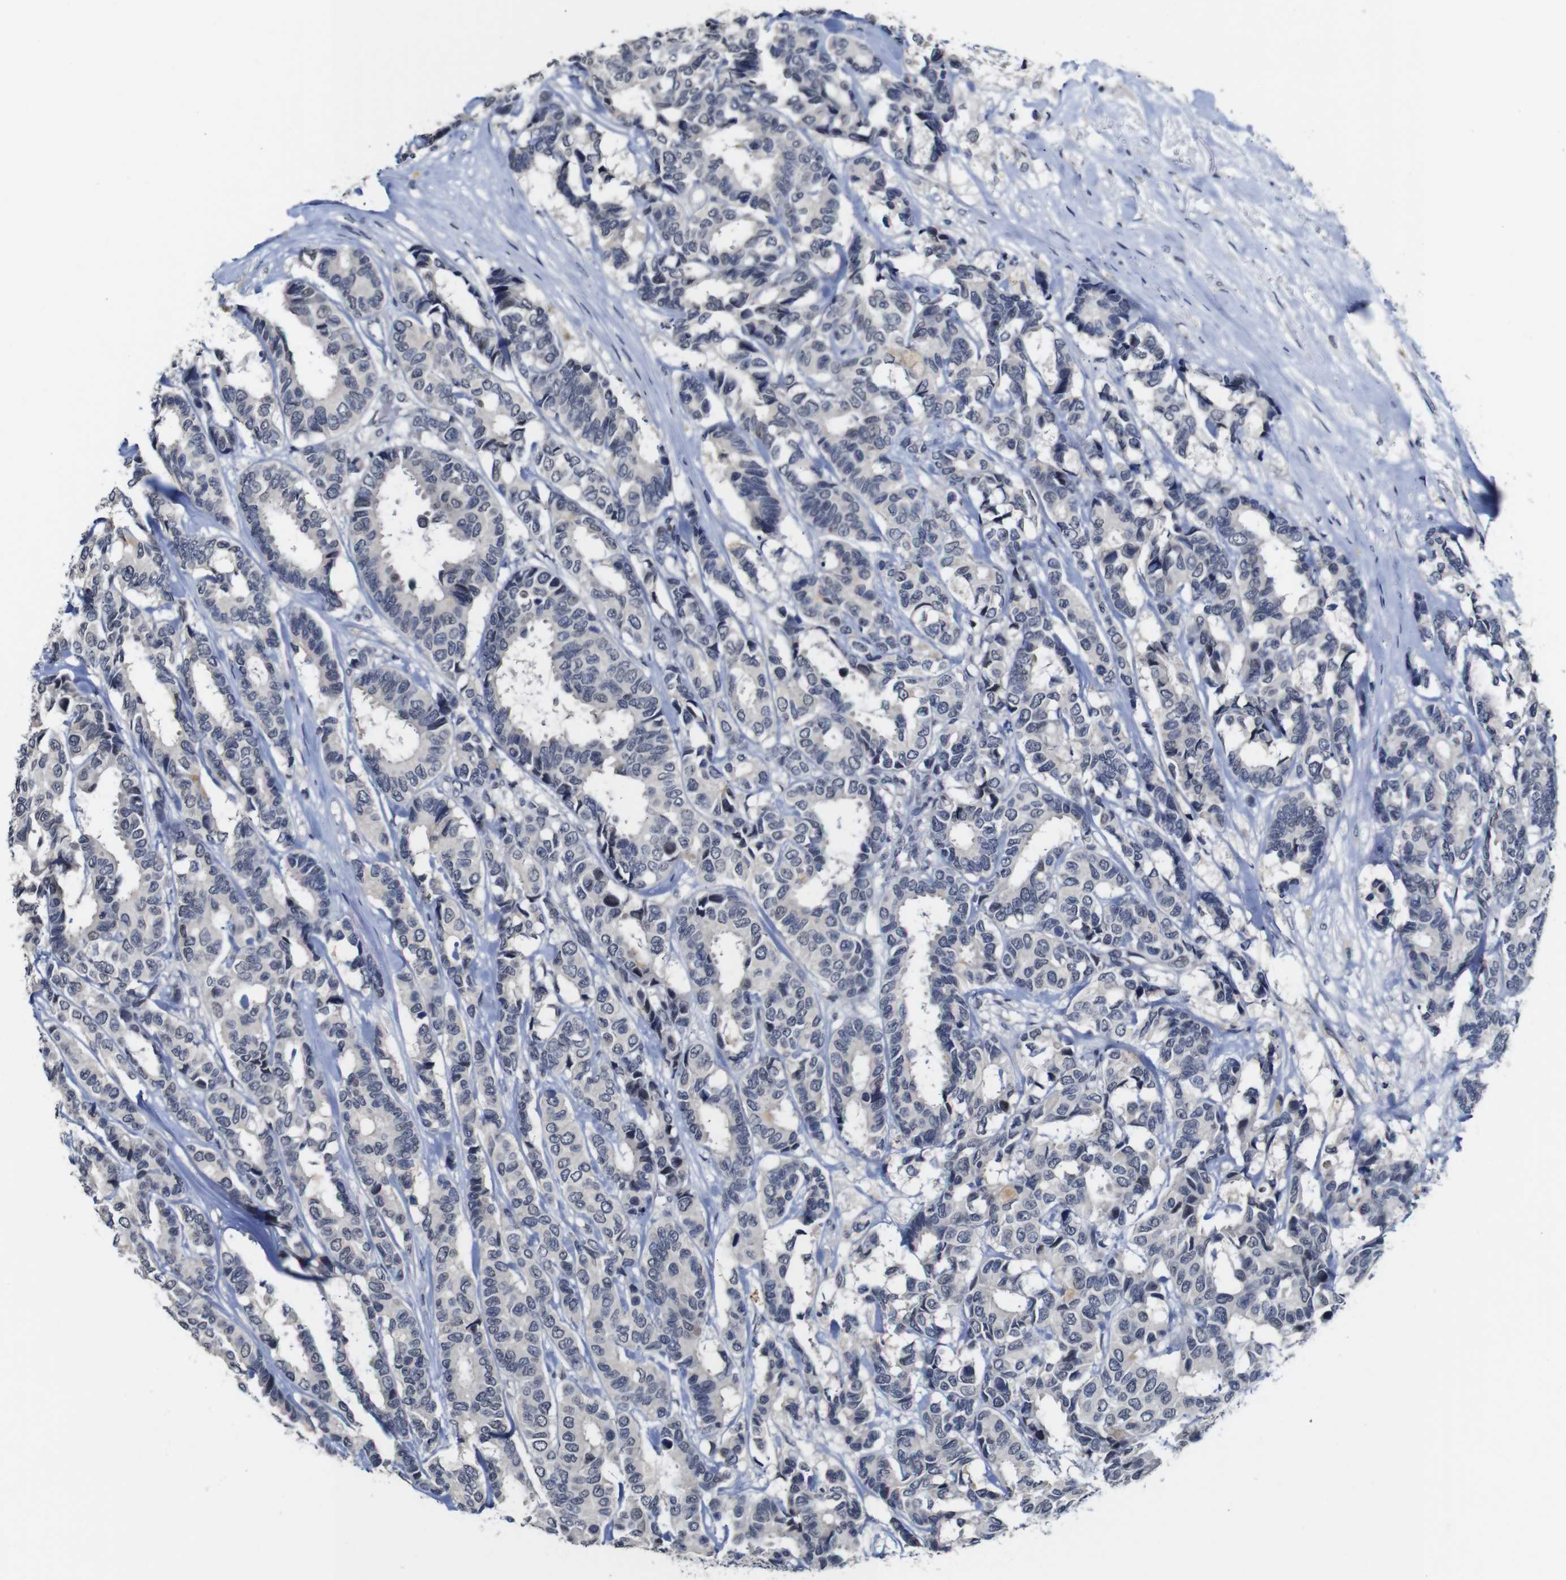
{"staining": {"intensity": "negative", "quantity": "none", "location": "none"}, "tissue": "breast cancer", "cell_type": "Tumor cells", "image_type": "cancer", "snomed": [{"axis": "morphology", "description": "Duct carcinoma"}, {"axis": "topography", "description": "Breast"}], "caption": "Invasive ductal carcinoma (breast) stained for a protein using immunohistochemistry (IHC) exhibits no staining tumor cells.", "gene": "NTRK3", "patient": {"sex": "female", "age": 87}}